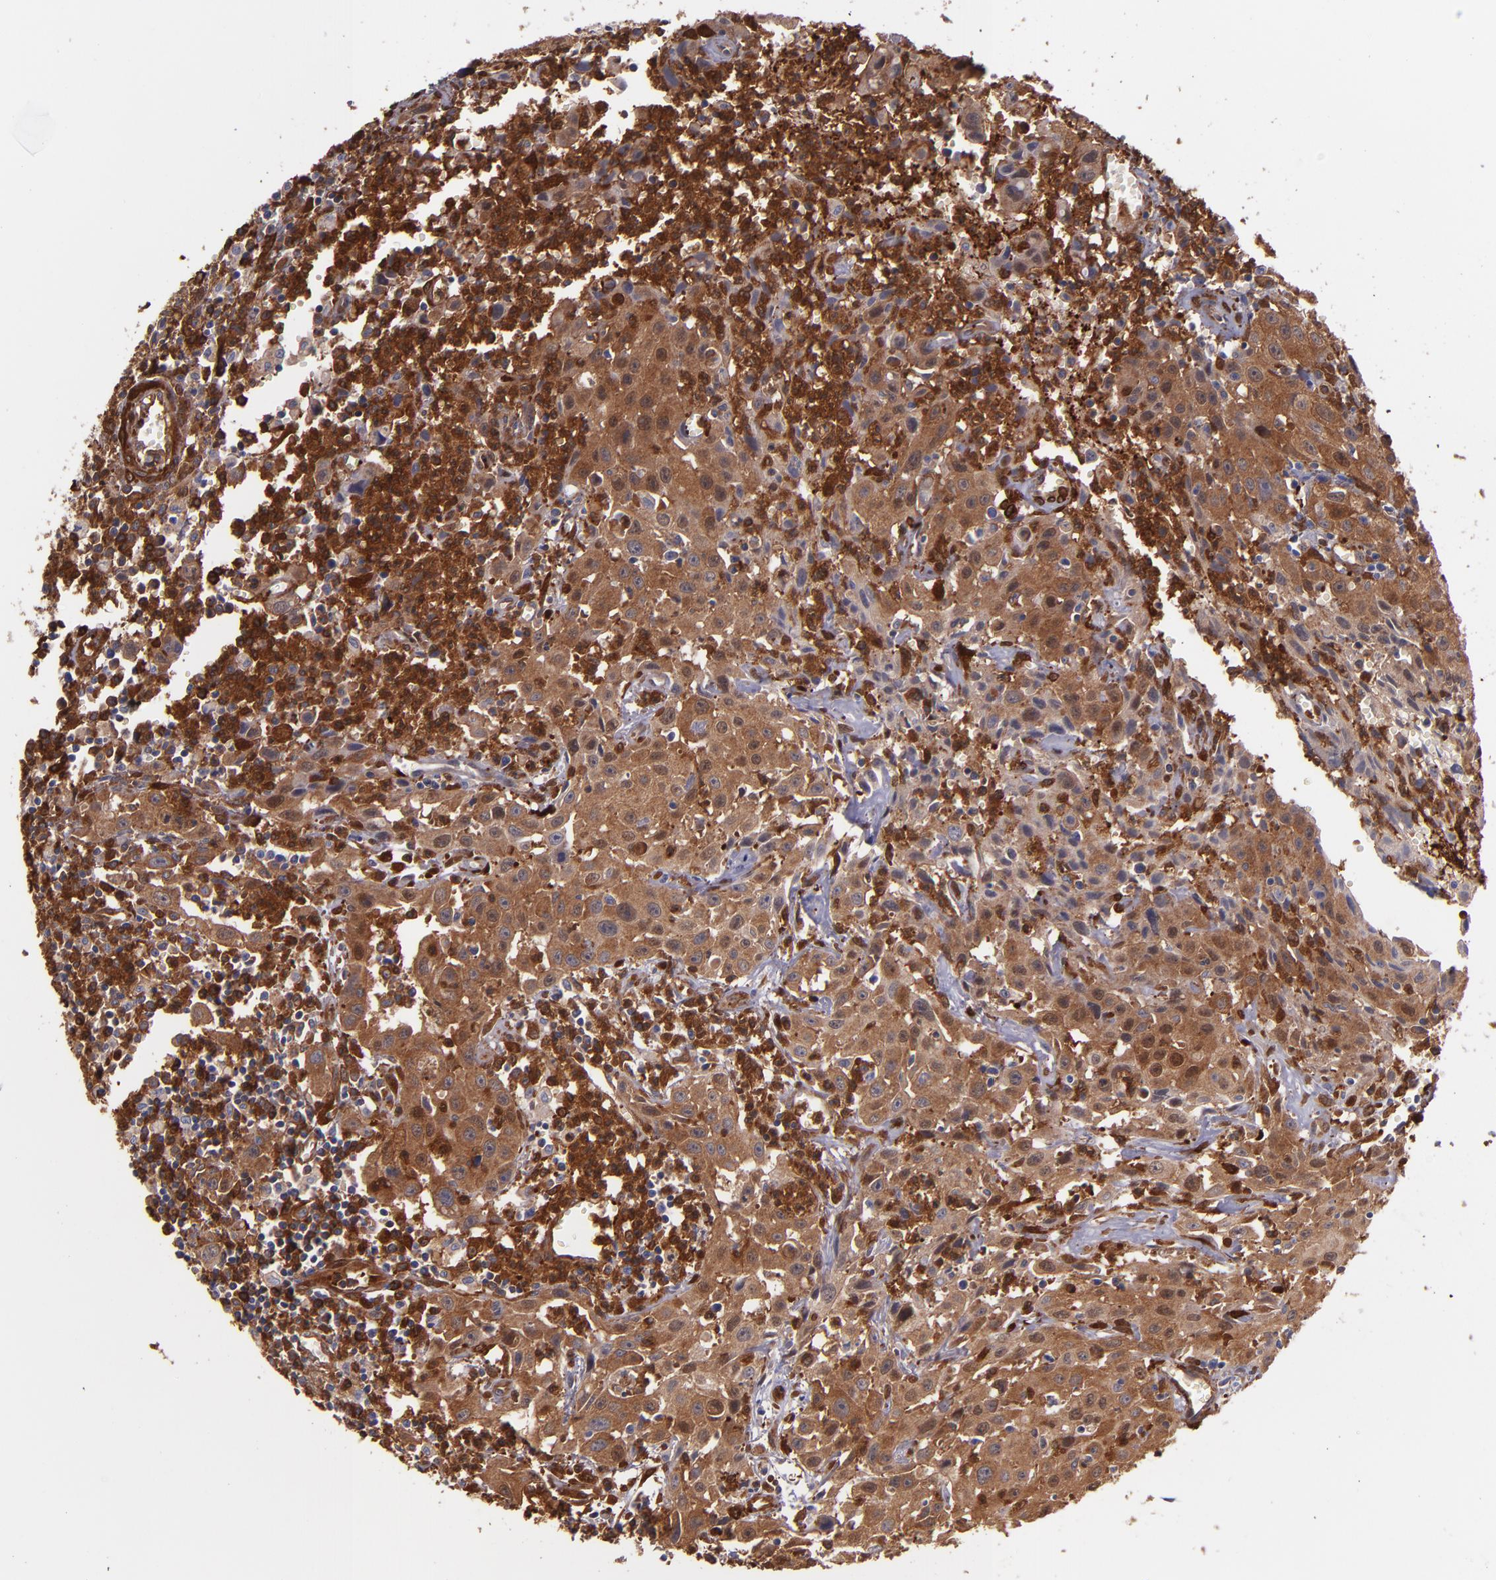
{"staining": {"intensity": "strong", "quantity": ">75%", "location": "cytoplasmic/membranous"}, "tissue": "urothelial cancer", "cell_type": "Tumor cells", "image_type": "cancer", "snomed": [{"axis": "morphology", "description": "Urothelial carcinoma, High grade"}, {"axis": "topography", "description": "Urinary bladder"}], "caption": "Urothelial carcinoma (high-grade) stained with a brown dye reveals strong cytoplasmic/membranous positive positivity in about >75% of tumor cells.", "gene": "VCL", "patient": {"sex": "male", "age": 66}}